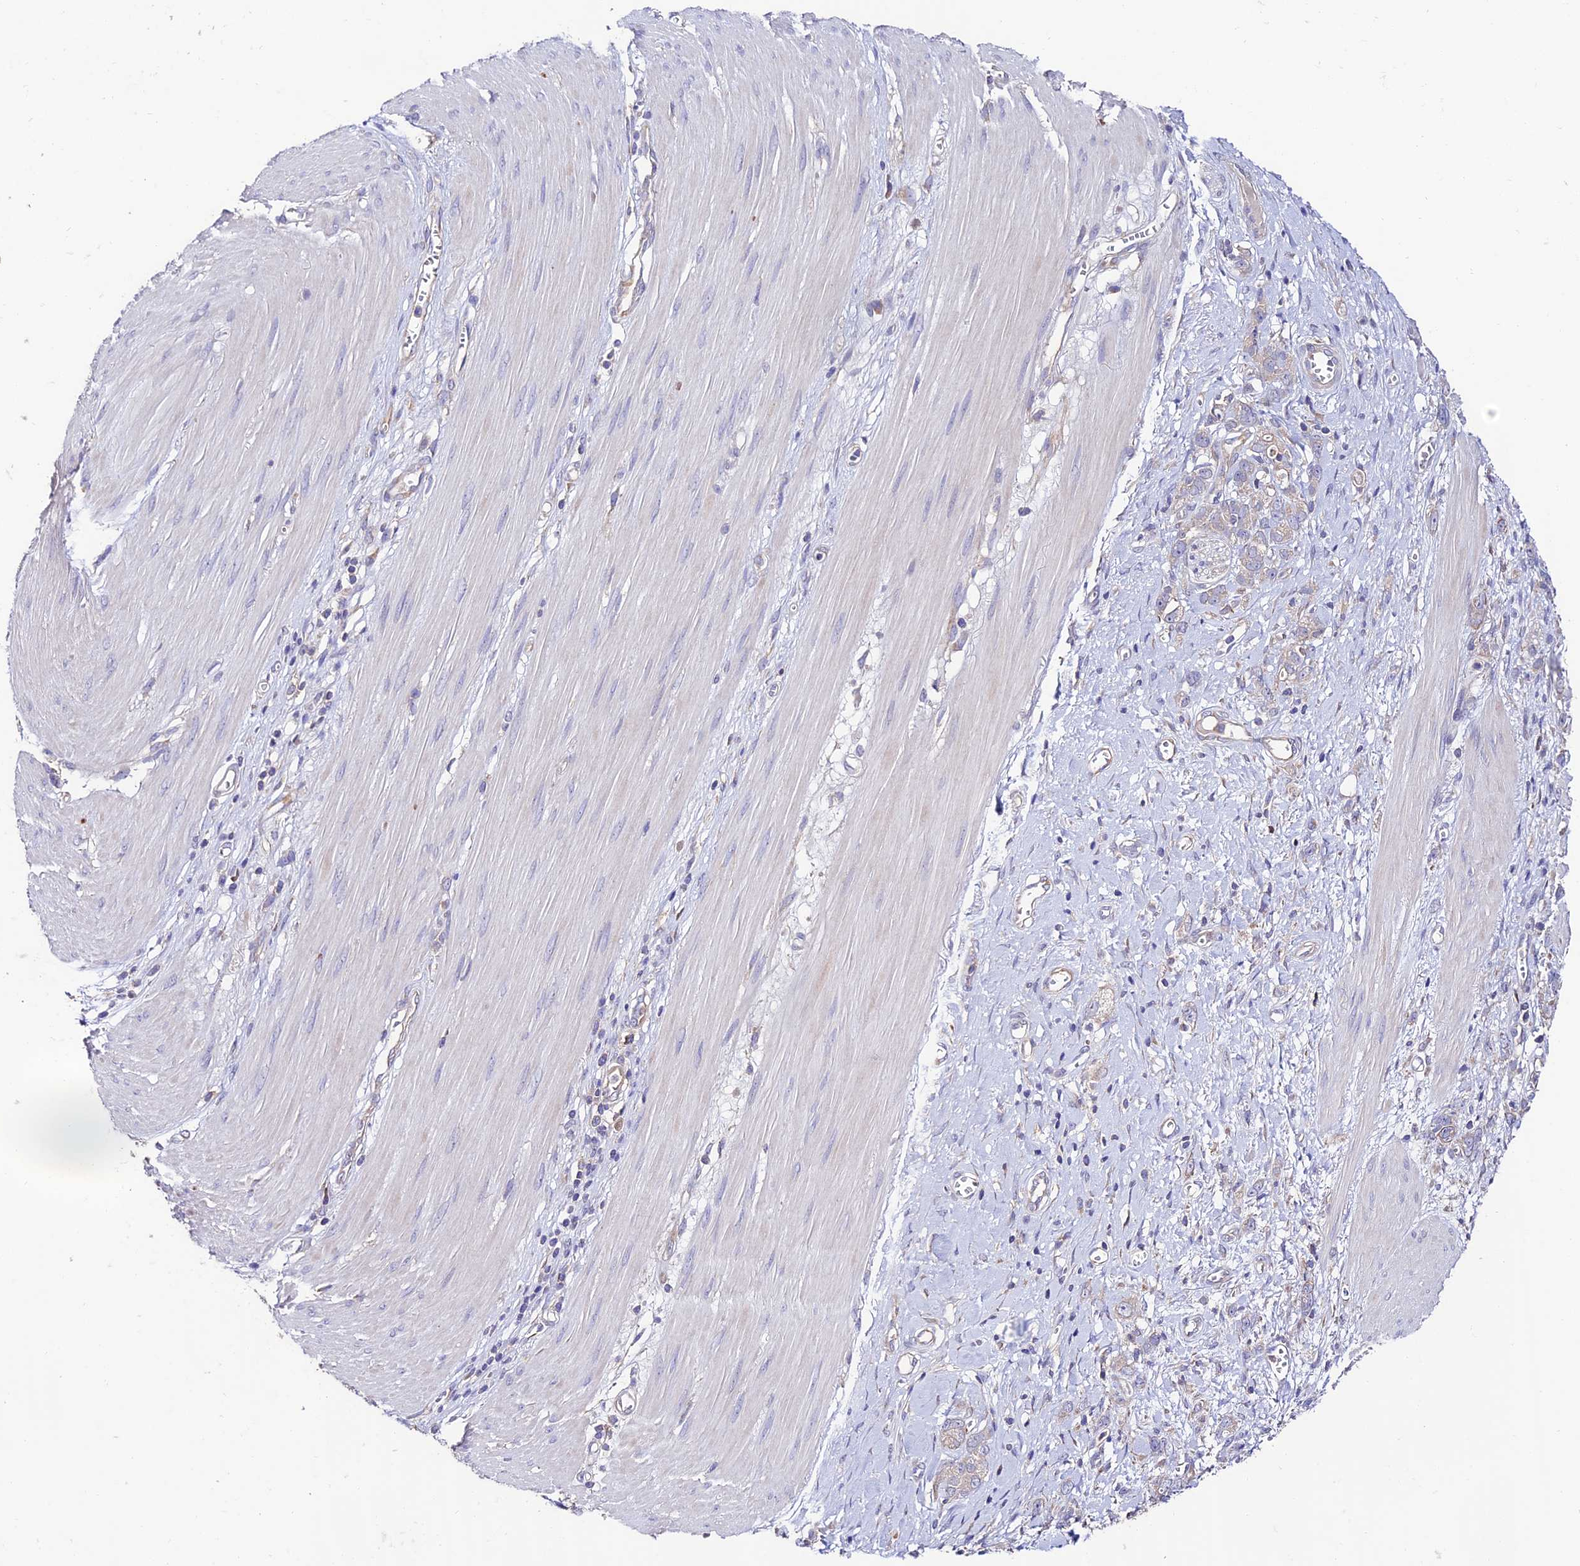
{"staining": {"intensity": "negative", "quantity": "none", "location": "none"}, "tissue": "stomach cancer", "cell_type": "Tumor cells", "image_type": "cancer", "snomed": [{"axis": "morphology", "description": "Adenocarcinoma, NOS"}, {"axis": "topography", "description": "Stomach"}], "caption": "Adenocarcinoma (stomach) was stained to show a protein in brown. There is no significant staining in tumor cells.", "gene": "BRME1", "patient": {"sex": "female", "age": 76}}